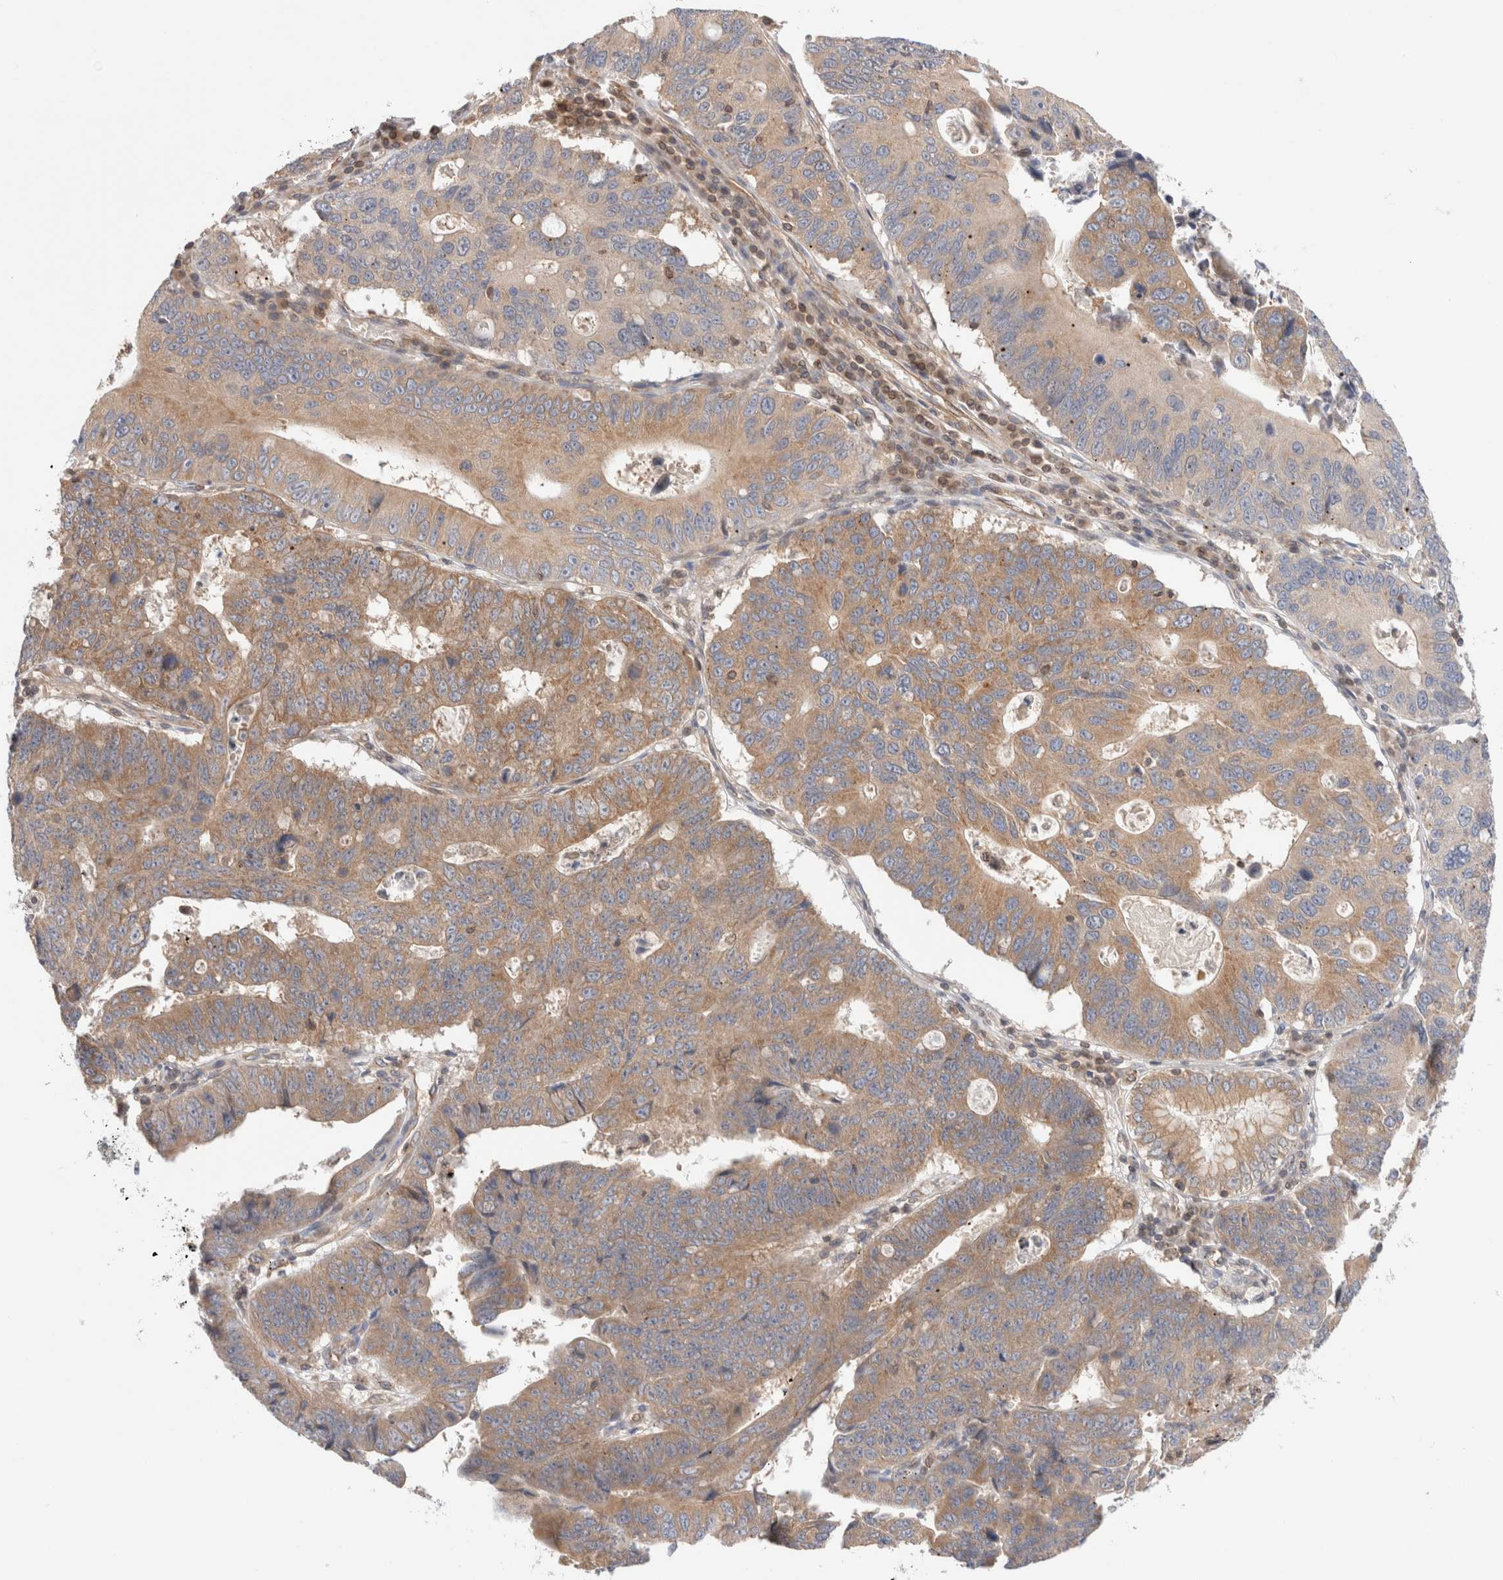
{"staining": {"intensity": "moderate", "quantity": ">75%", "location": "cytoplasmic/membranous"}, "tissue": "stomach cancer", "cell_type": "Tumor cells", "image_type": "cancer", "snomed": [{"axis": "morphology", "description": "Adenocarcinoma, NOS"}, {"axis": "topography", "description": "Stomach"}], "caption": "The micrograph shows immunohistochemical staining of stomach cancer (adenocarcinoma). There is moderate cytoplasmic/membranous staining is appreciated in approximately >75% of tumor cells.", "gene": "SIKE1", "patient": {"sex": "male", "age": 59}}